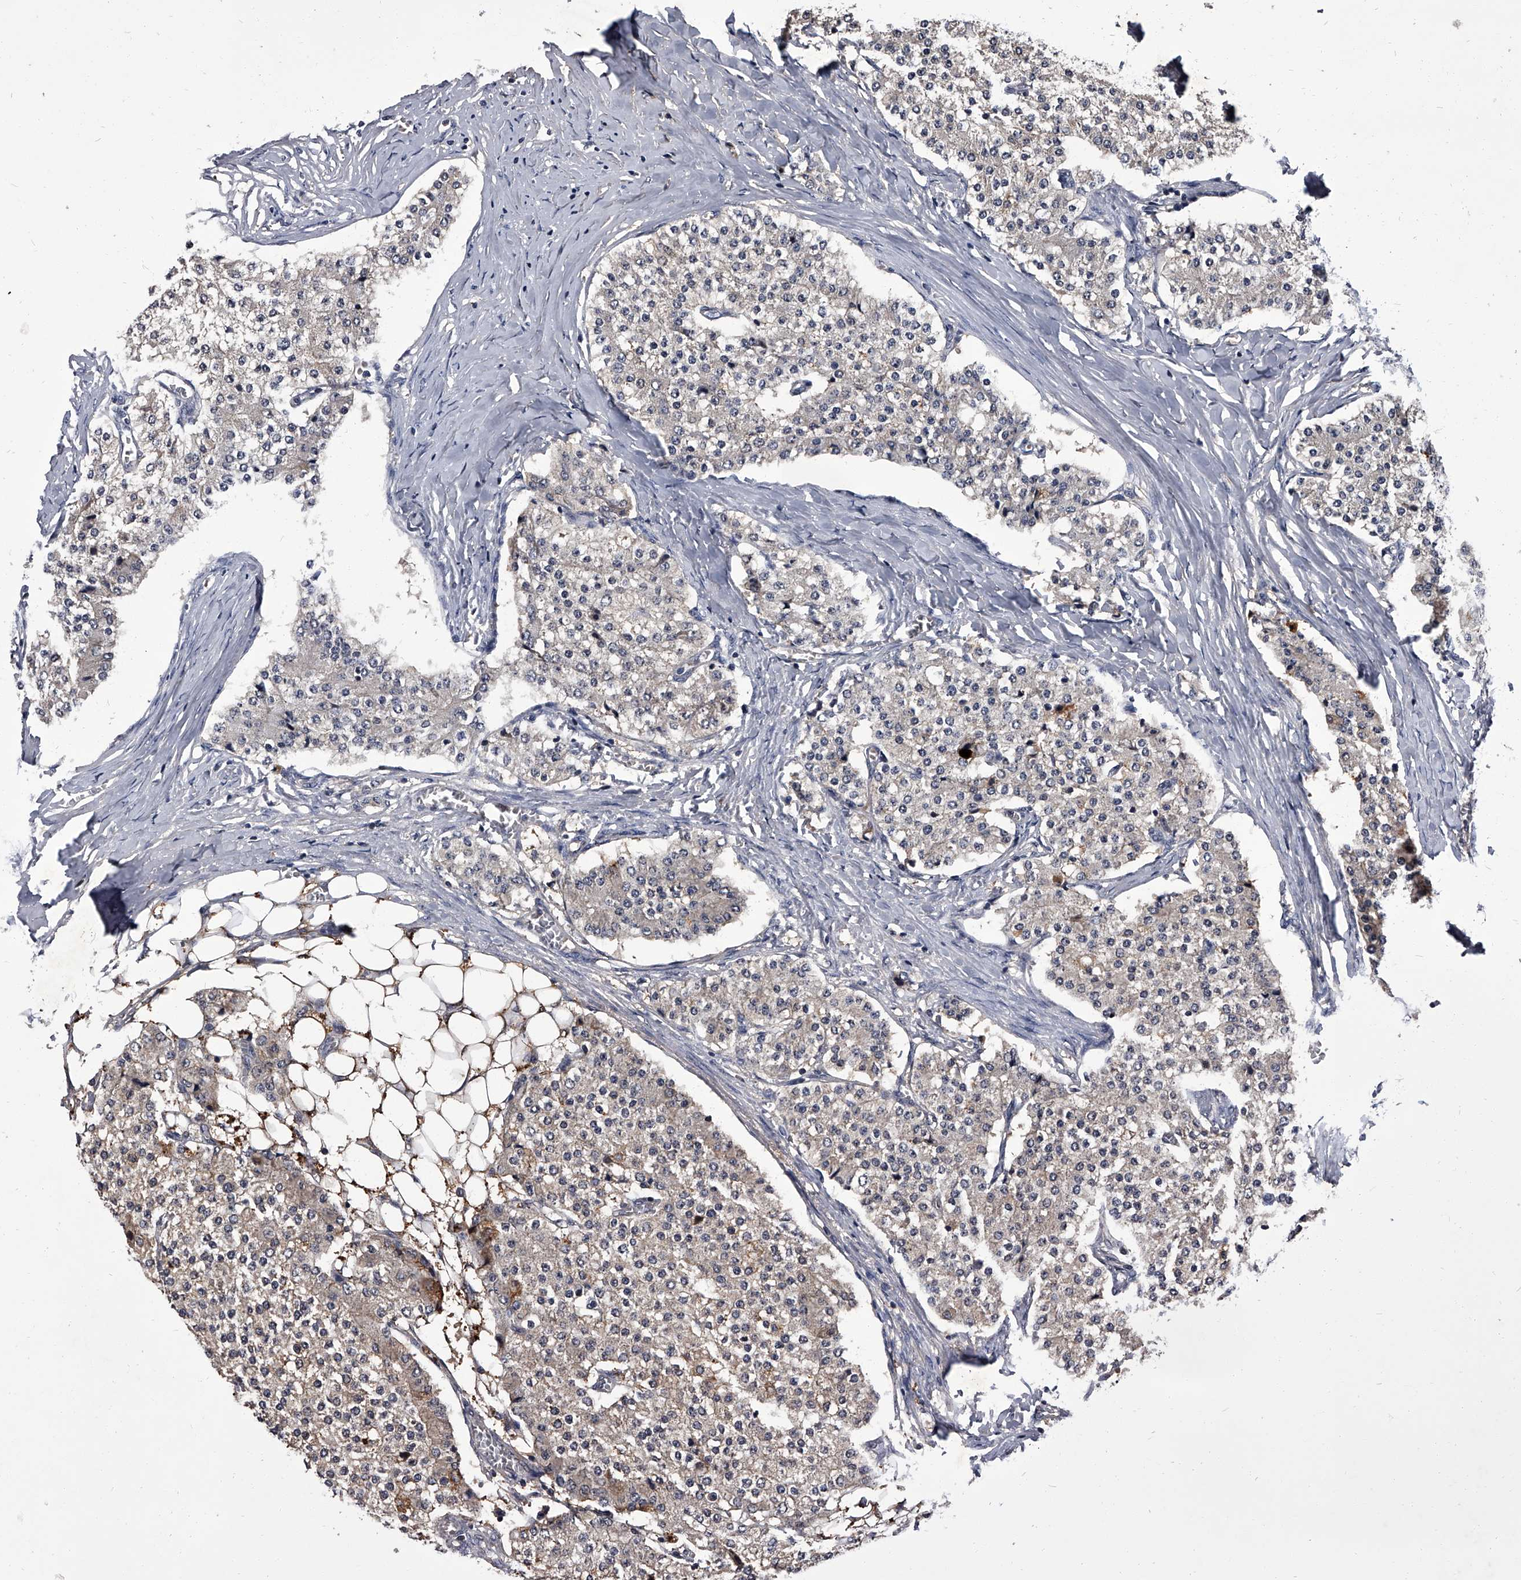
{"staining": {"intensity": "negative", "quantity": "none", "location": "none"}, "tissue": "carcinoid", "cell_type": "Tumor cells", "image_type": "cancer", "snomed": [{"axis": "morphology", "description": "Carcinoid, malignant, NOS"}, {"axis": "topography", "description": "Colon"}], "caption": "High power microscopy image of an immunohistochemistry (IHC) histopathology image of carcinoid, revealing no significant positivity in tumor cells.", "gene": "SLC18B1", "patient": {"sex": "female", "age": 52}}